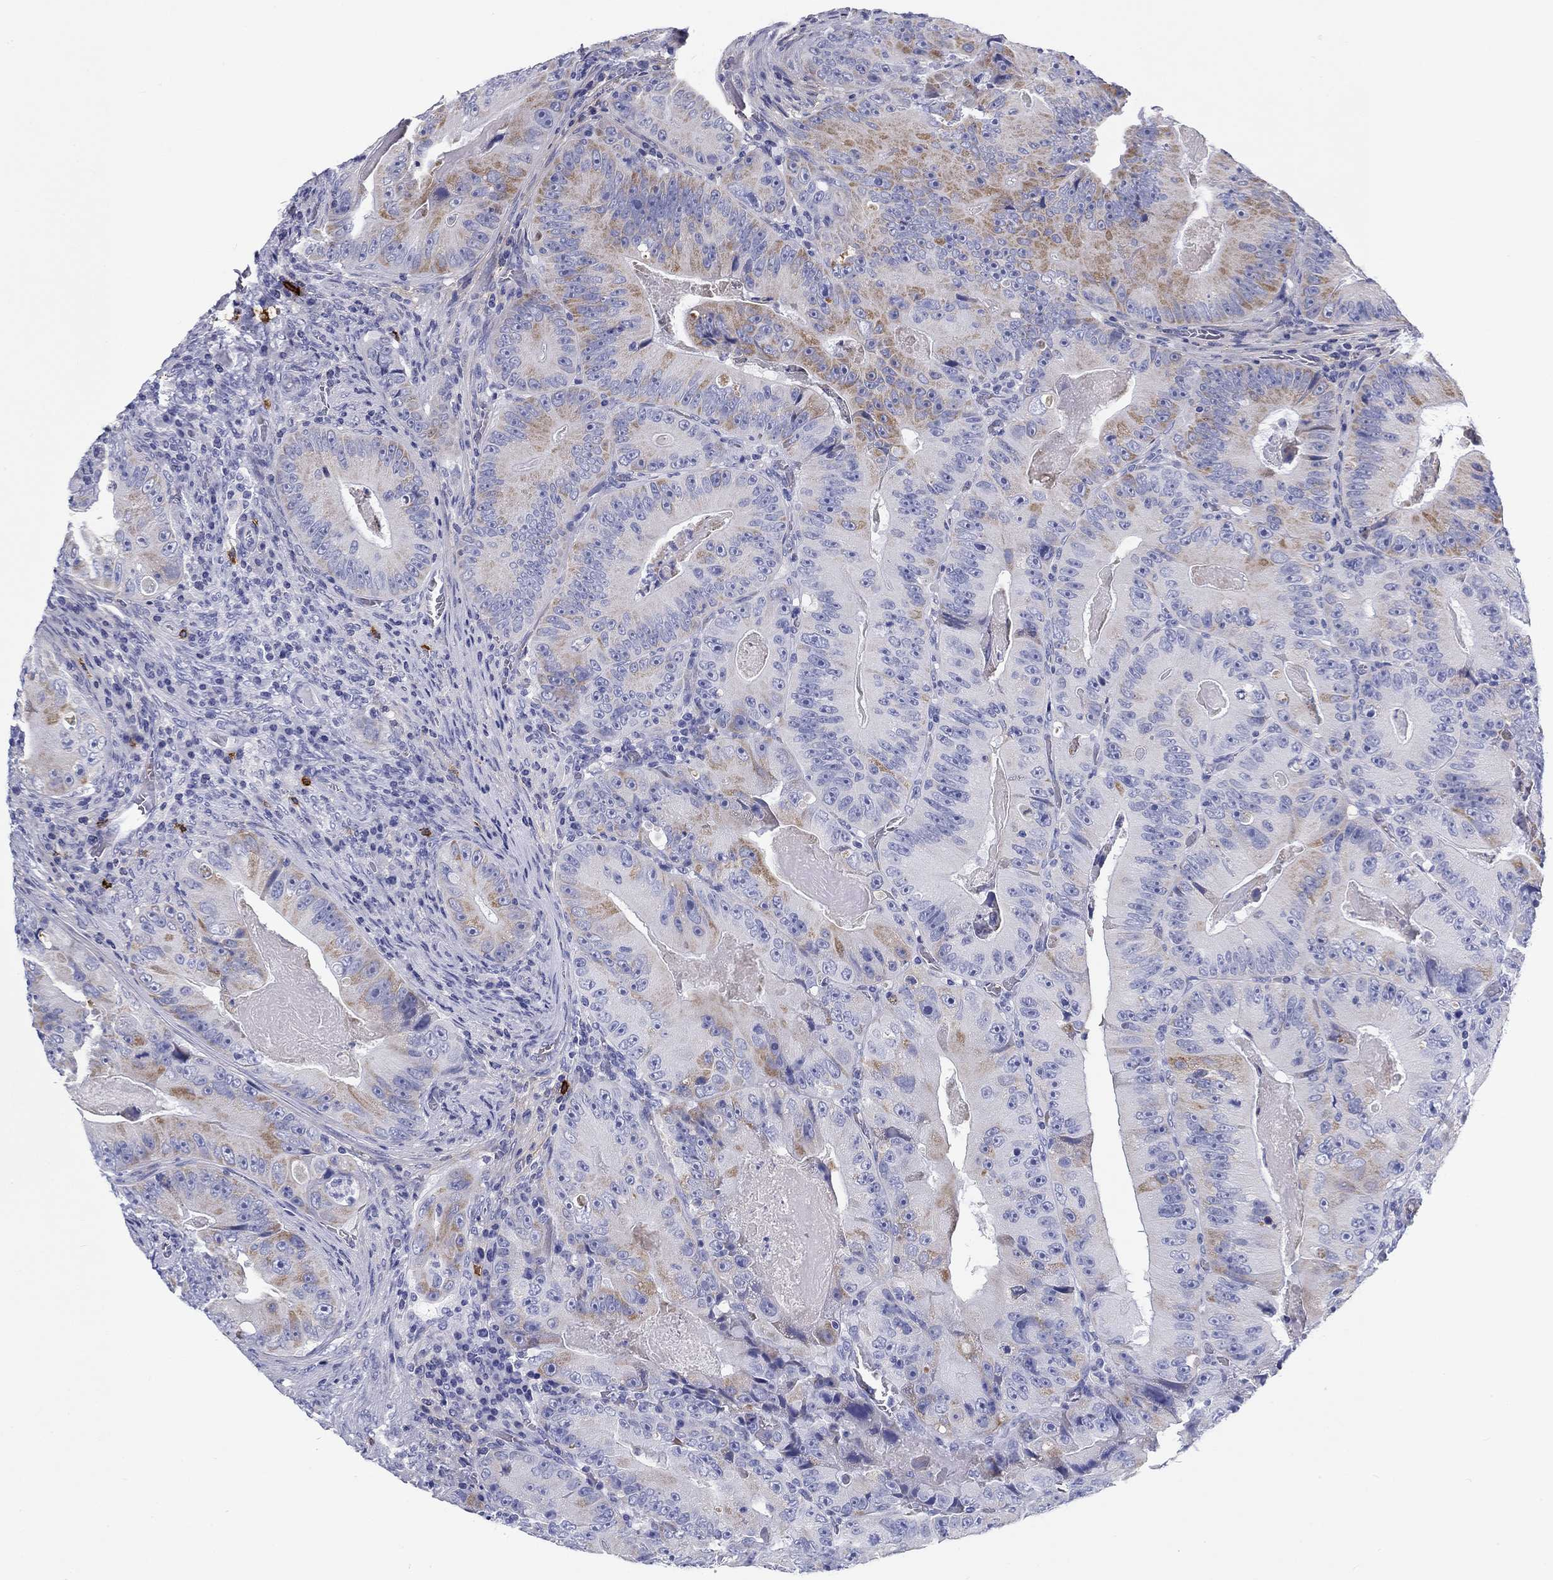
{"staining": {"intensity": "weak", "quantity": "25%-75%", "location": "cytoplasmic/membranous"}, "tissue": "colorectal cancer", "cell_type": "Tumor cells", "image_type": "cancer", "snomed": [{"axis": "morphology", "description": "Adenocarcinoma, NOS"}, {"axis": "topography", "description": "Colon"}], "caption": "IHC image of neoplastic tissue: colorectal adenocarcinoma stained using immunohistochemistry (IHC) reveals low levels of weak protein expression localized specifically in the cytoplasmic/membranous of tumor cells, appearing as a cytoplasmic/membranous brown color.", "gene": "CD40LG", "patient": {"sex": "female", "age": 86}}